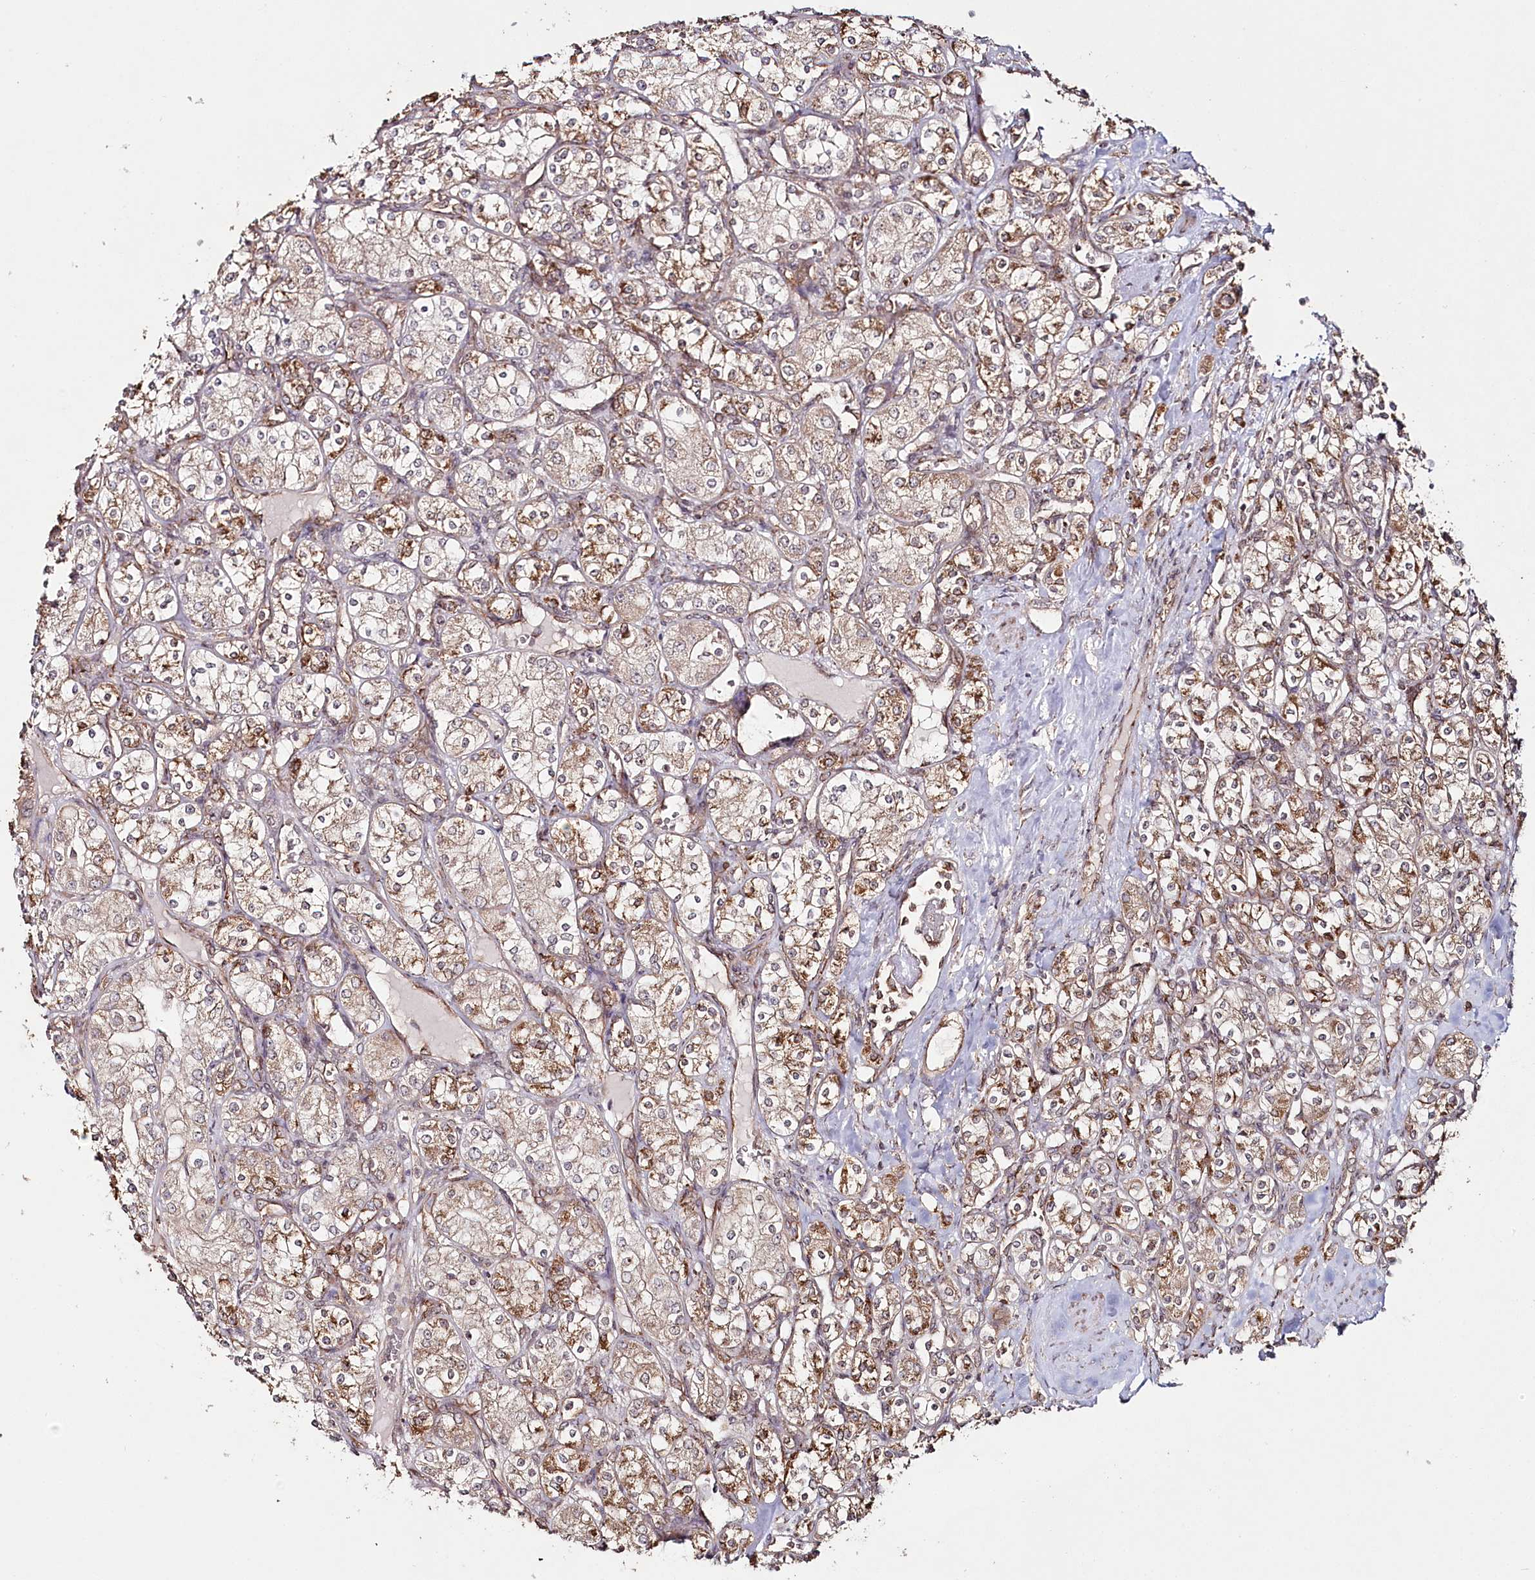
{"staining": {"intensity": "moderate", "quantity": ">75%", "location": "cytoplasmic/membranous"}, "tissue": "renal cancer", "cell_type": "Tumor cells", "image_type": "cancer", "snomed": [{"axis": "morphology", "description": "Adenocarcinoma, NOS"}, {"axis": "topography", "description": "Kidney"}], "caption": "About >75% of tumor cells in human adenocarcinoma (renal) display moderate cytoplasmic/membranous protein expression as visualized by brown immunohistochemical staining.", "gene": "OTUD4", "patient": {"sex": "male", "age": 77}}